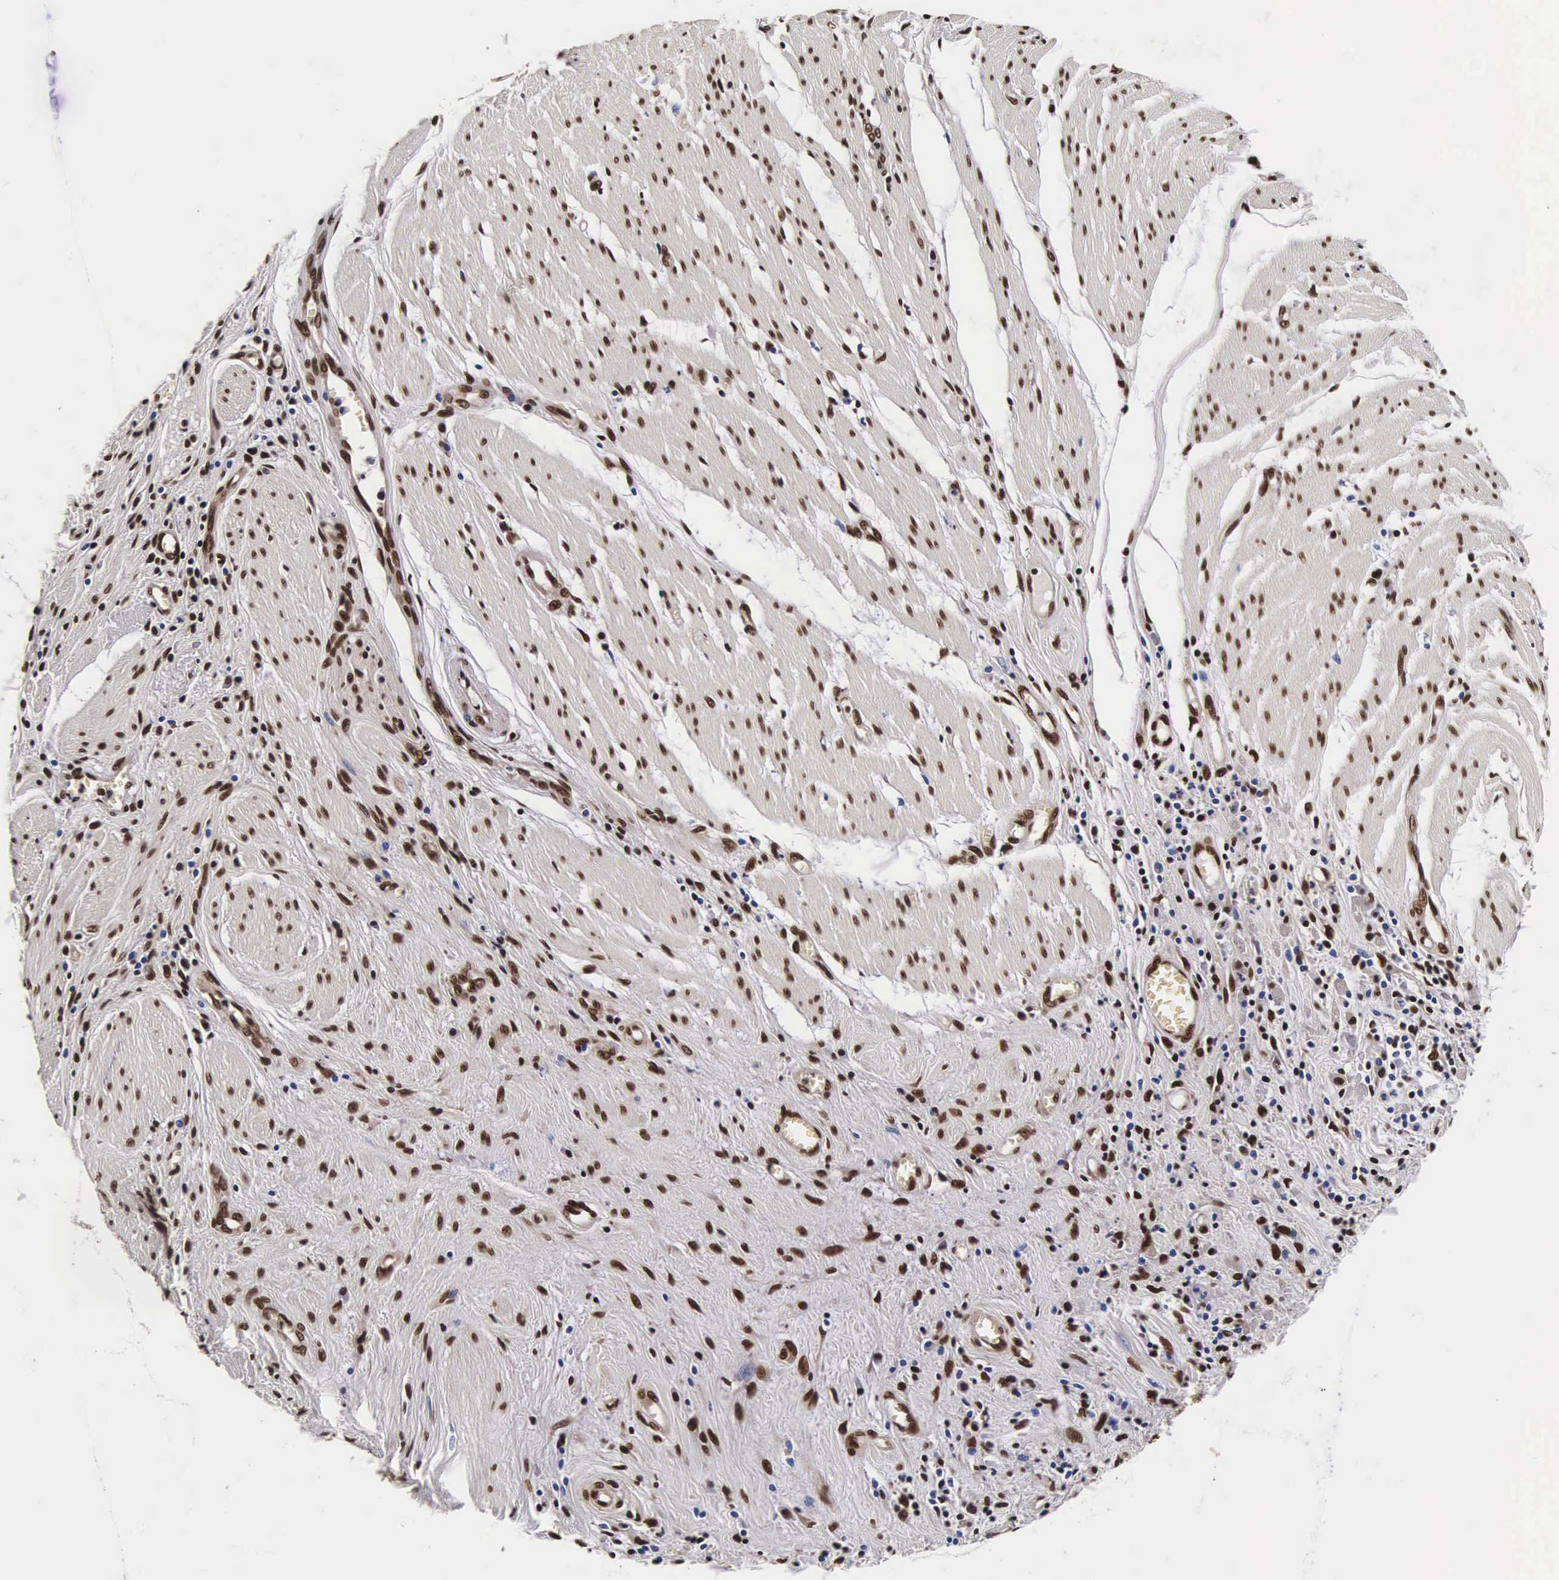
{"staining": {"intensity": "strong", "quantity": ">75%", "location": "cytoplasmic/membranous,nuclear"}, "tissue": "pancreatic cancer", "cell_type": "Tumor cells", "image_type": "cancer", "snomed": [{"axis": "morphology", "description": "Adenocarcinoma, NOS"}, {"axis": "topography", "description": "Pancreas"}], "caption": "A high-resolution image shows immunohistochemistry (IHC) staining of adenocarcinoma (pancreatic), which displays strong cytoplasmic/membranous and nuclear expression in about >75% of tumor cells.", "gene": "PABPN1", "patient": {"sex": "female", "age": 70}}